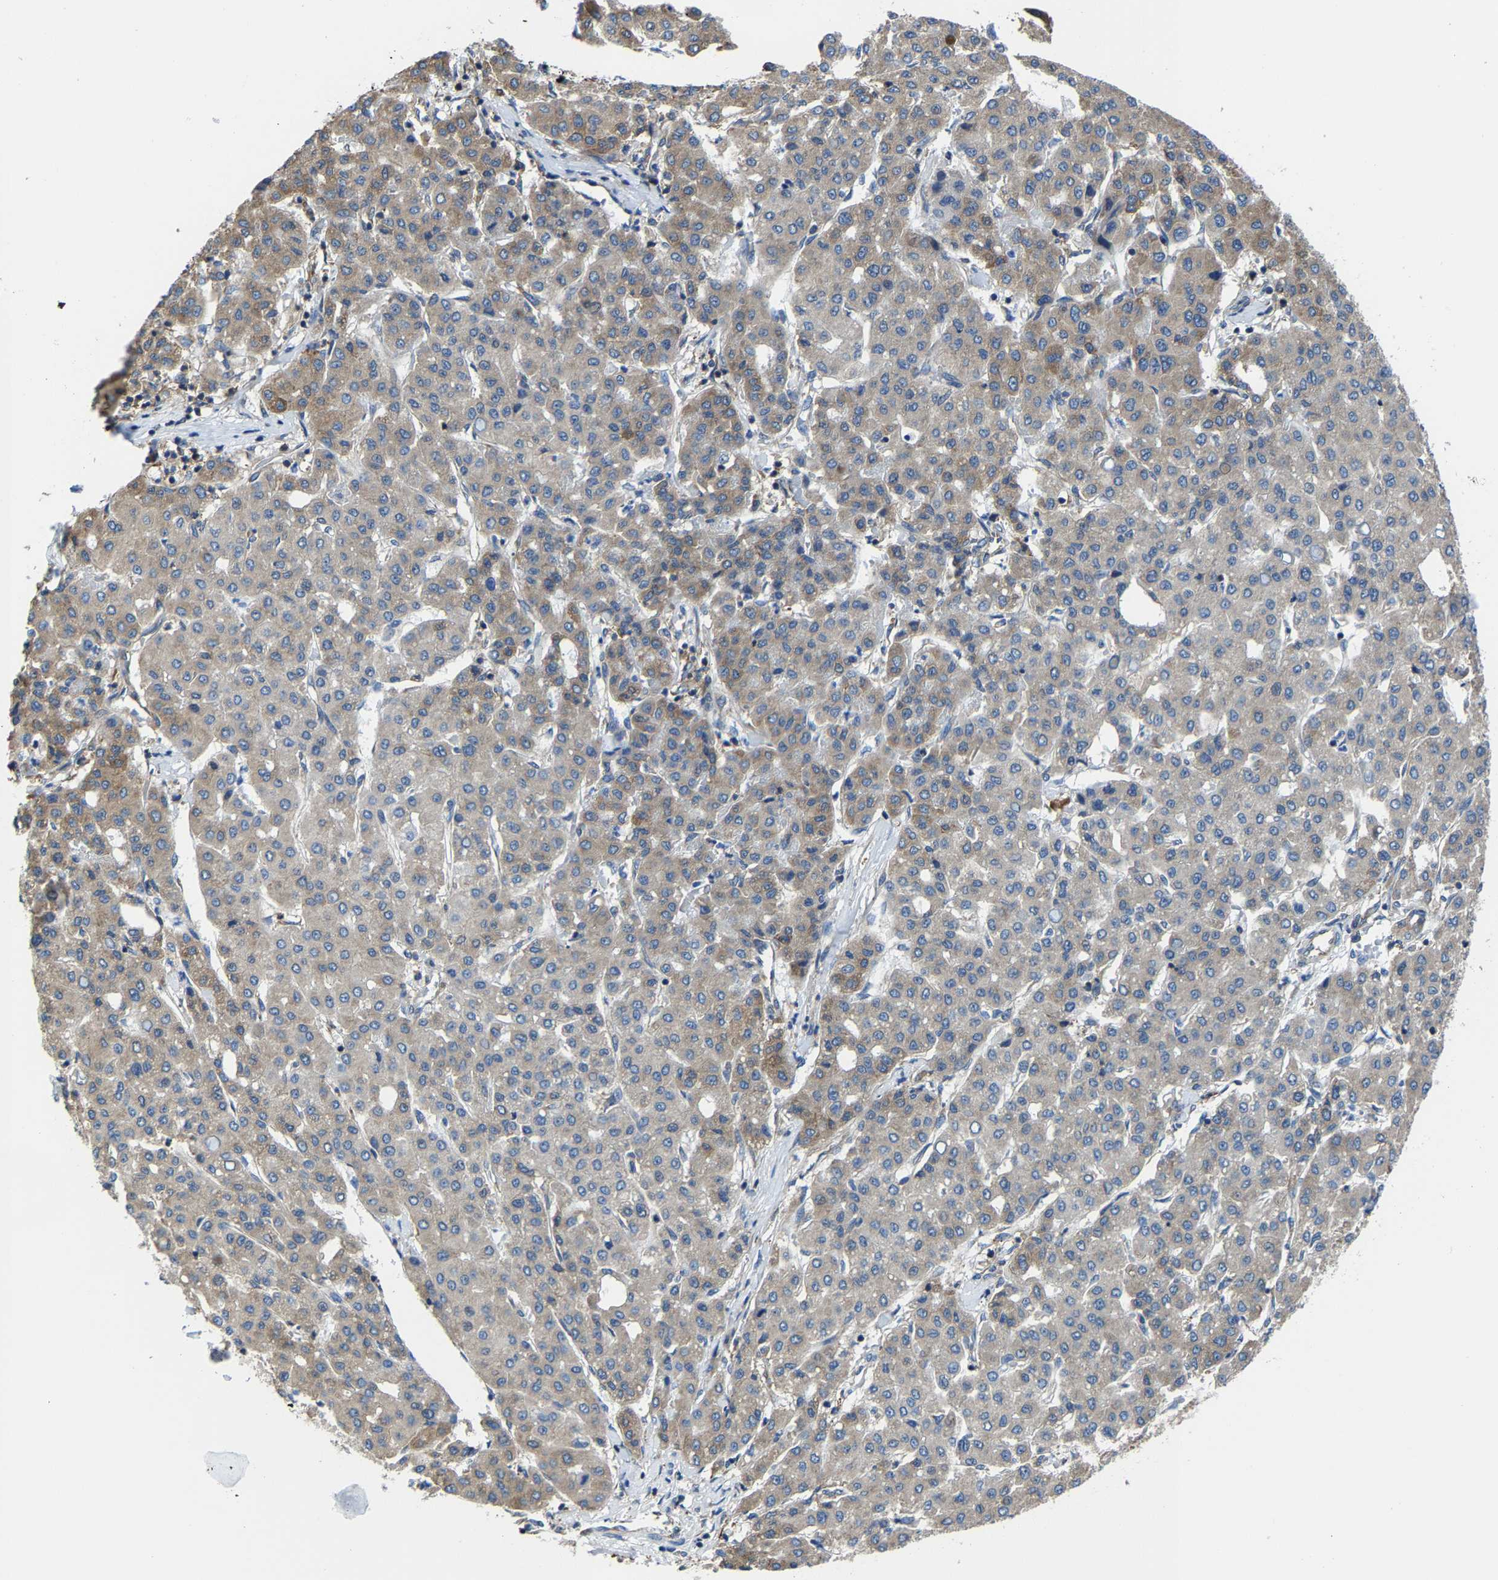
{"staining": {"intensity": "moderate", "quantity": ">75%", "location": "cytoplasmic/membranous"}, "tissue": "liver cancer", "cell_type": "Tumor cells", "image_type": "cancer", "snomed": [{"axis": "morphology", "description": "Carcinoma, Hepatocellular, NOS"}, {"axis": "topography", "description": "Liver"}], "caption": "An image of liver cancer (hepatocellular carcinoma) stained for a protein reveals moderate cytoplasmic/membranous brown staining in tumor cells. The staining was performed using DAB, with brown indicating positive protein expression. Nuclei are stained blue with hematoxylin.", "gene": "G3BP2", "patient": {"sex": "male", "age": 65}}